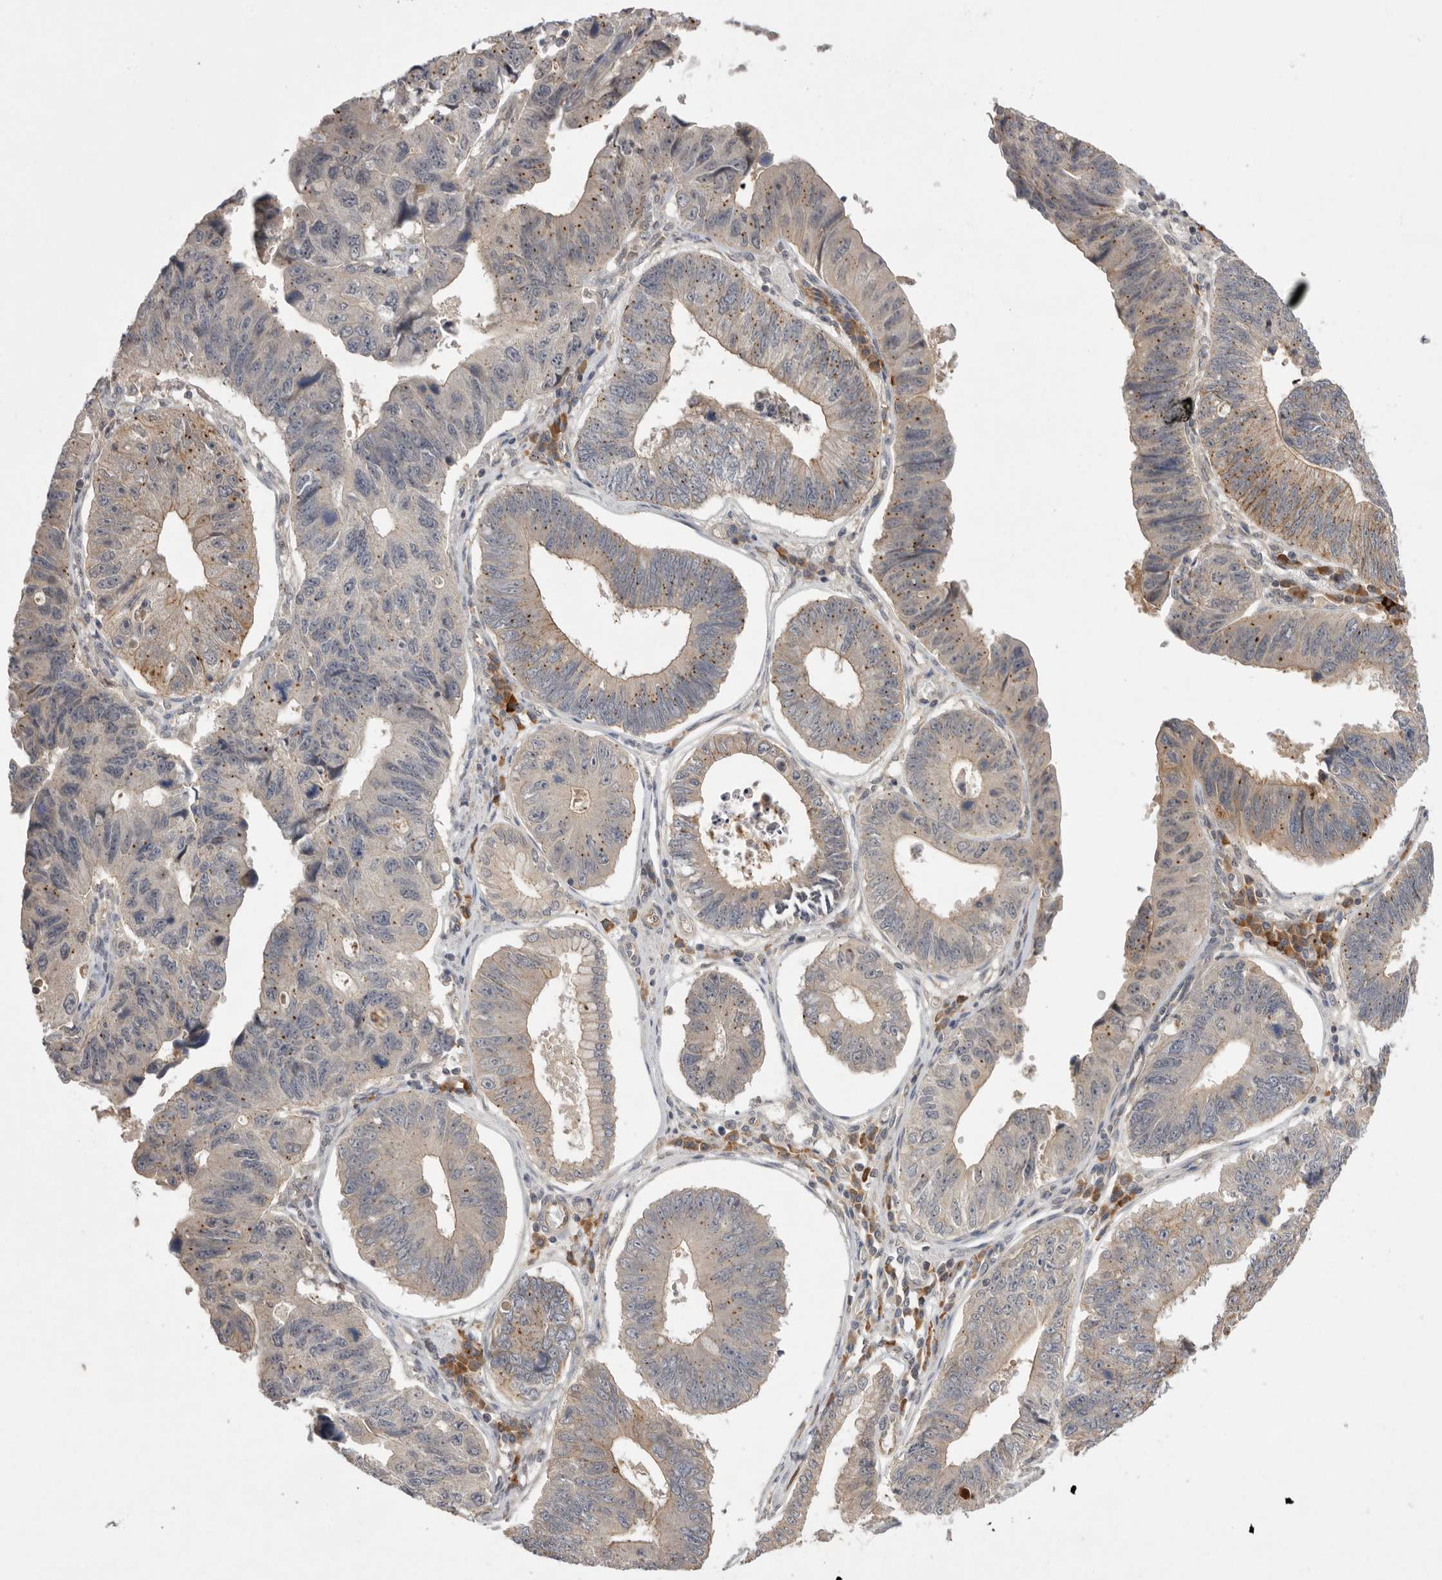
{"staining": {"intensity": "weak", "quantity": ">75%", "location": "cytoplasmic/membranous"}, "tissue": "stomach cancer", "cell_type": "Tumor cells", "image_type": "cancer", "snomed": [{"axis": "morphology", "description": "Adenocarcinoma, NOS"}, {"axis": "topography", "description": "Stomach"}], "caption": "Weak cytoplasmic/membranous positivity is appreciated in about >75% of tumor cells in stomach adenocarcinoma. (DAB (3,3'-diaminobenzidine) IHC, brown staining for protein, blue staining for nuclei).", "gene": "NRCAM", "patient": {"sex": "male", "age": 59}}